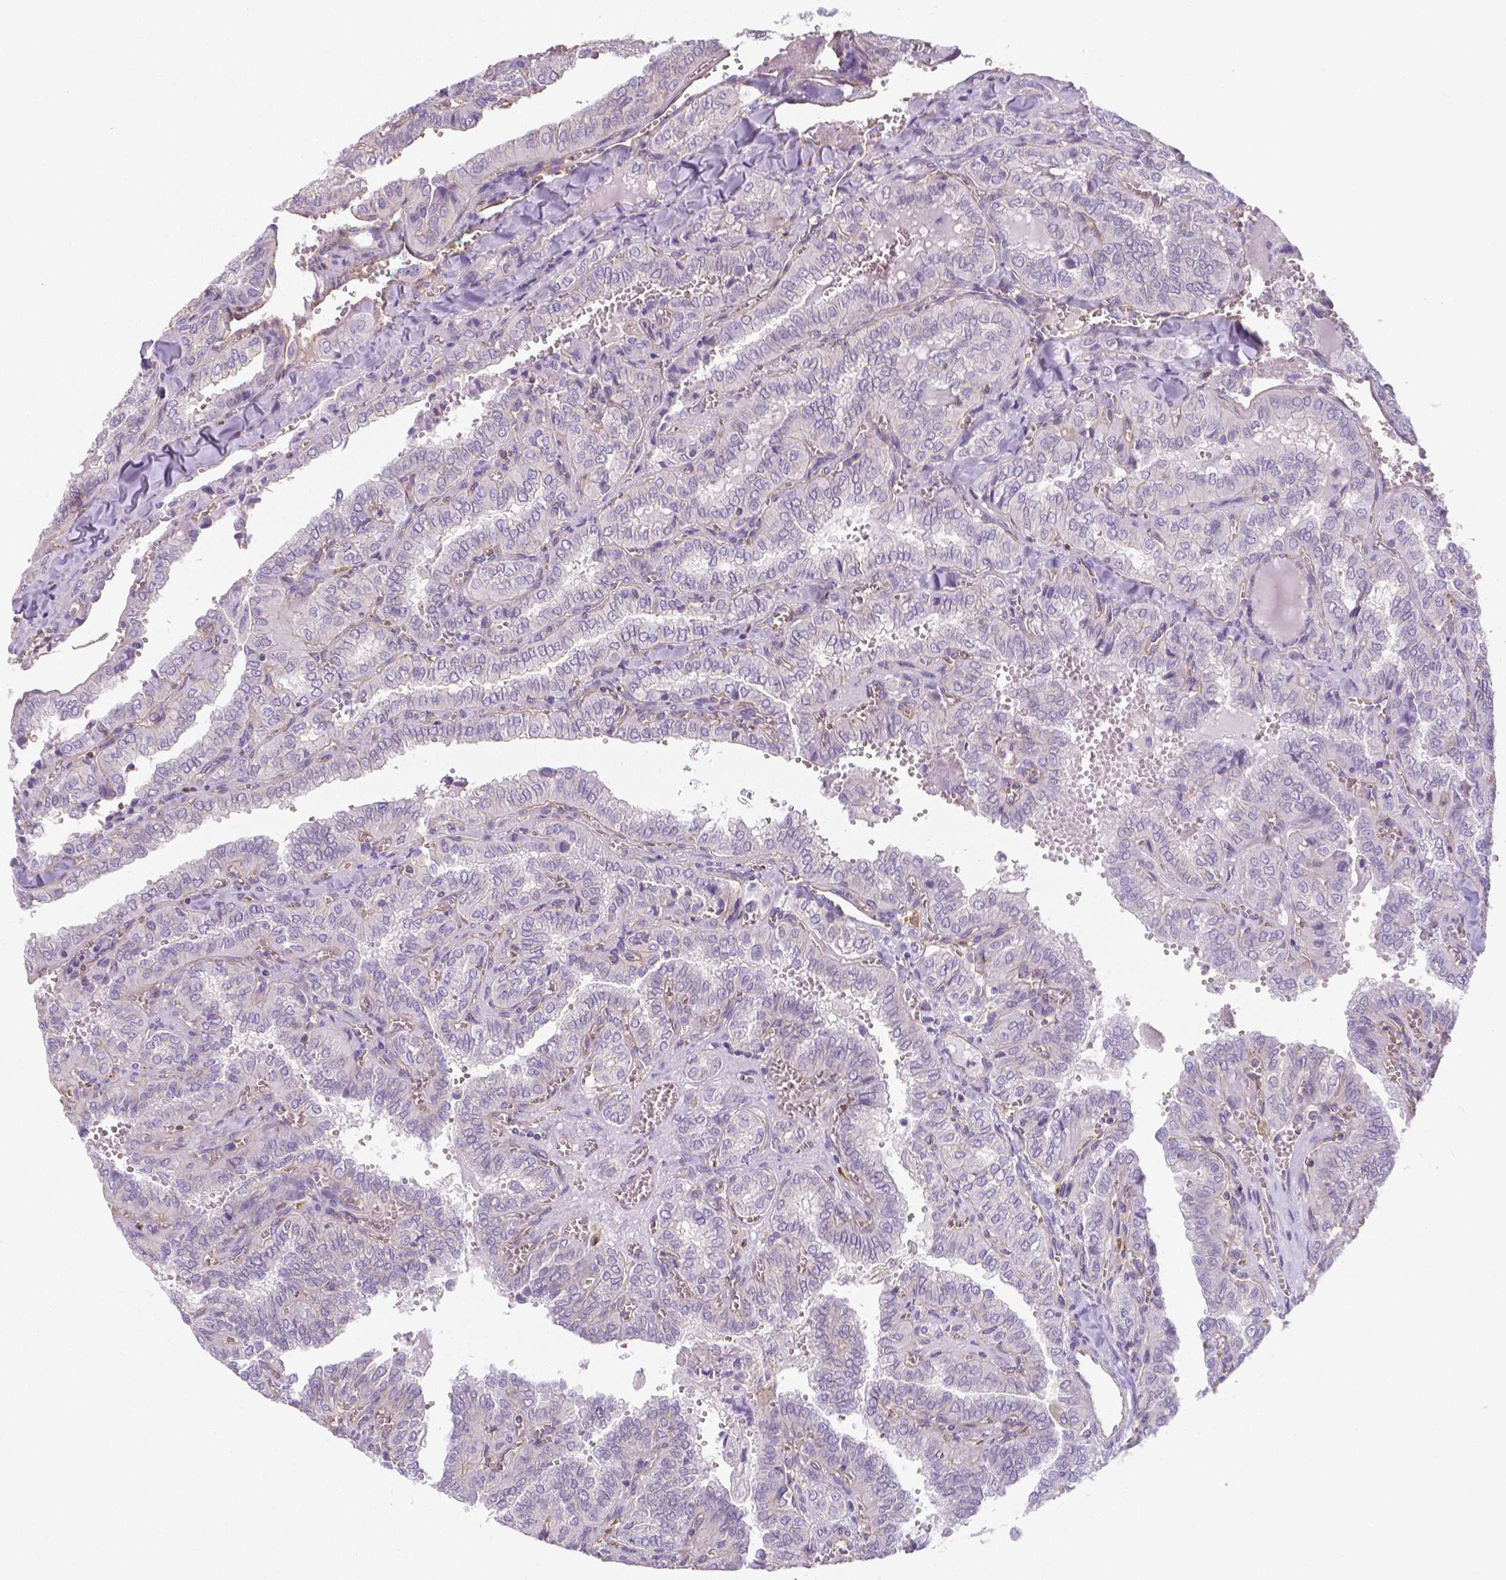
{"staining": {"intensity": "negative", "quantity": "none", "location": "none"}, "tissue": "thyroid cancer", "cell_type": "Tumor cells", "image_type": "cancer", "snomed": [{"axis": "morphology", "description": "Papillary adenocarcinoma, NOS"}, {"axis": "topography", "description": "Thyroid gland"}], "caption": "Immunohistochemistry photomicrograph of human thyroid papillary adenocarcinoma stained for a protein (brown), which shows no expression in tumor cells.", "gene": "CRMP1", "patient": {"sex": "female", "age": 41}}